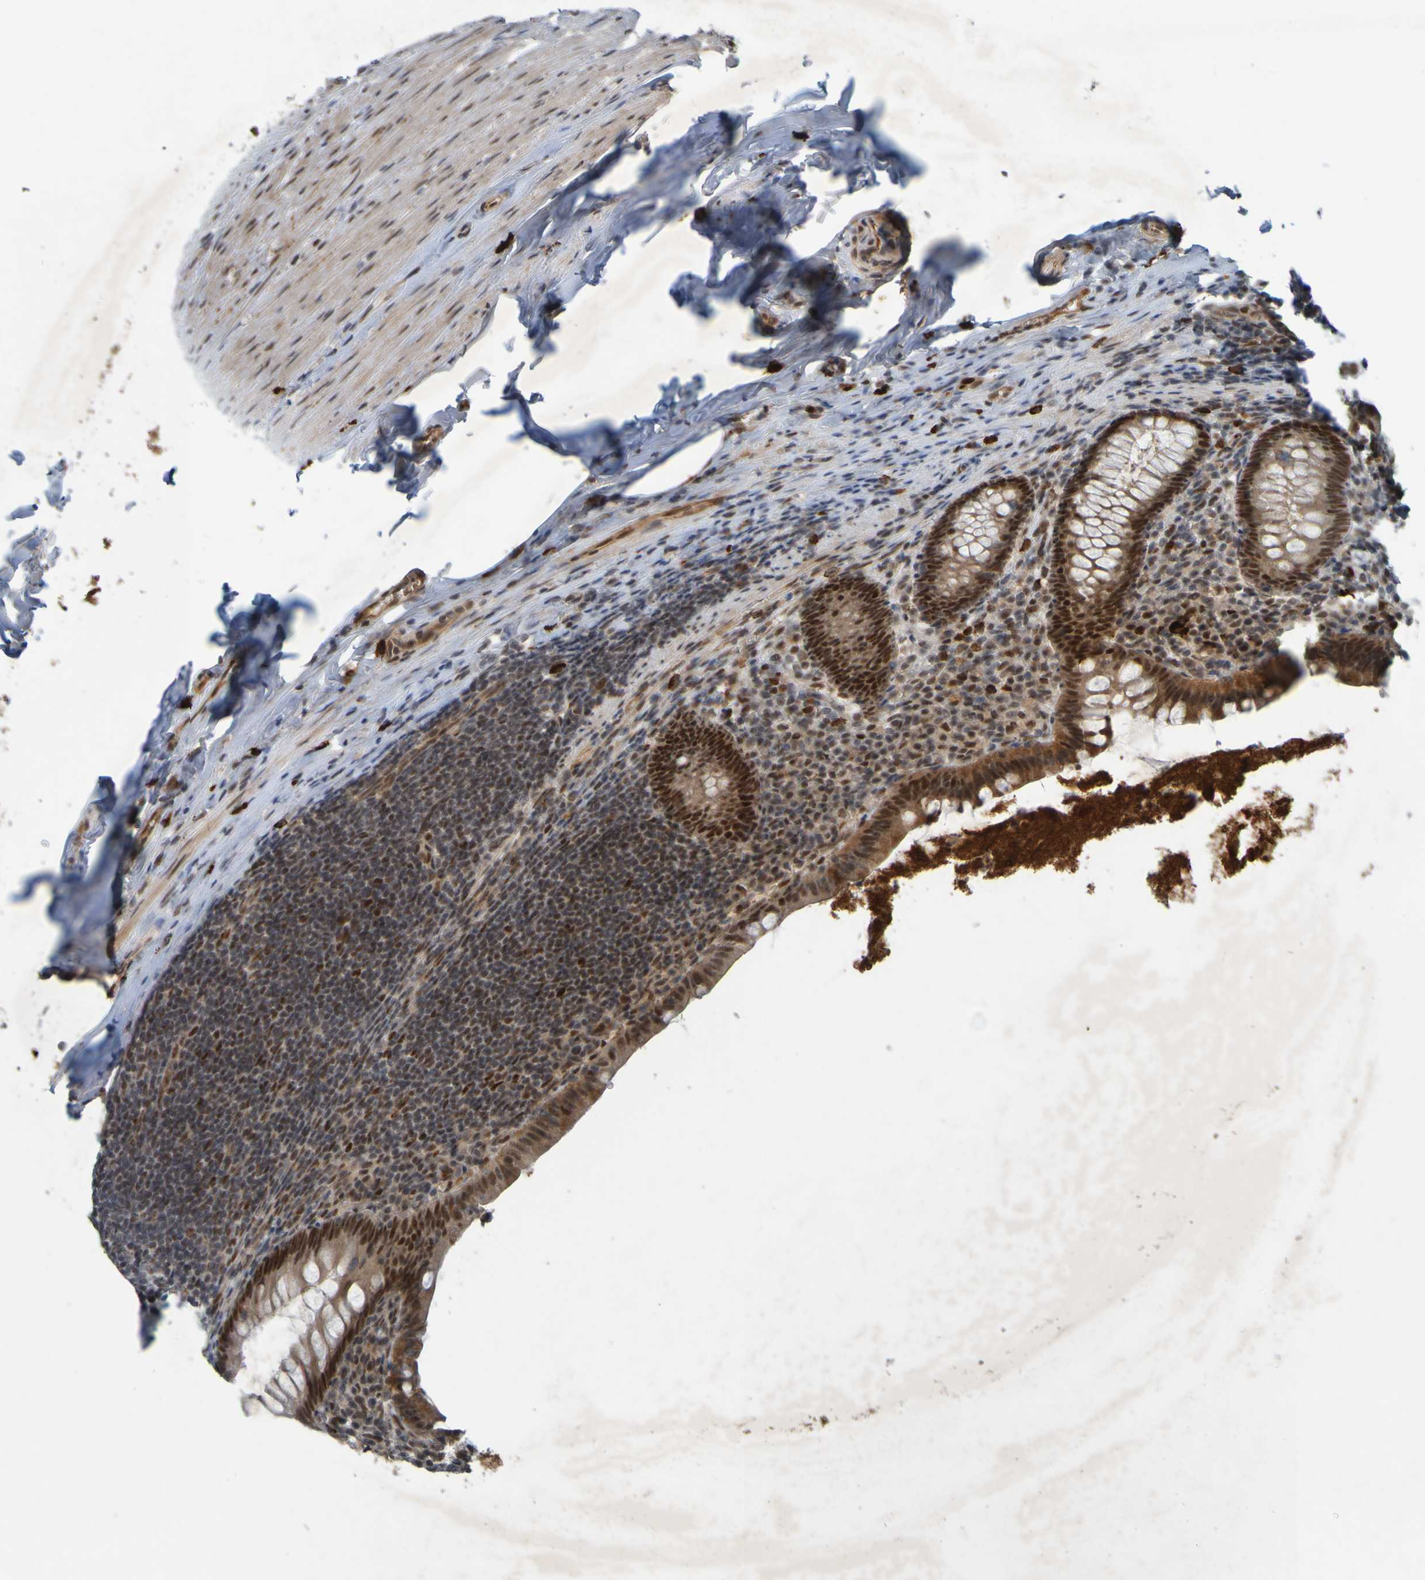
{"staining": {"intensity": "moderate", "quantity": ">75%", "location": "cytoplasmic/membranous,nuclear"}, "tissue": "appendix", "cell_type": "Glandular cells", "image_type": "normal", "snomed": [{"axis": "morphology", "description": "Normal tissue, NOS"}, {"axis": "topography", "description": "Appendix"}], "caption": "Protein staining displays moderate cytoplasmic/membranous,nuclear expression in approximately >75% of glandular cells in normal appendix.", "gene": "MCPH1", "patient": {"sex": "male", "age": 52}}